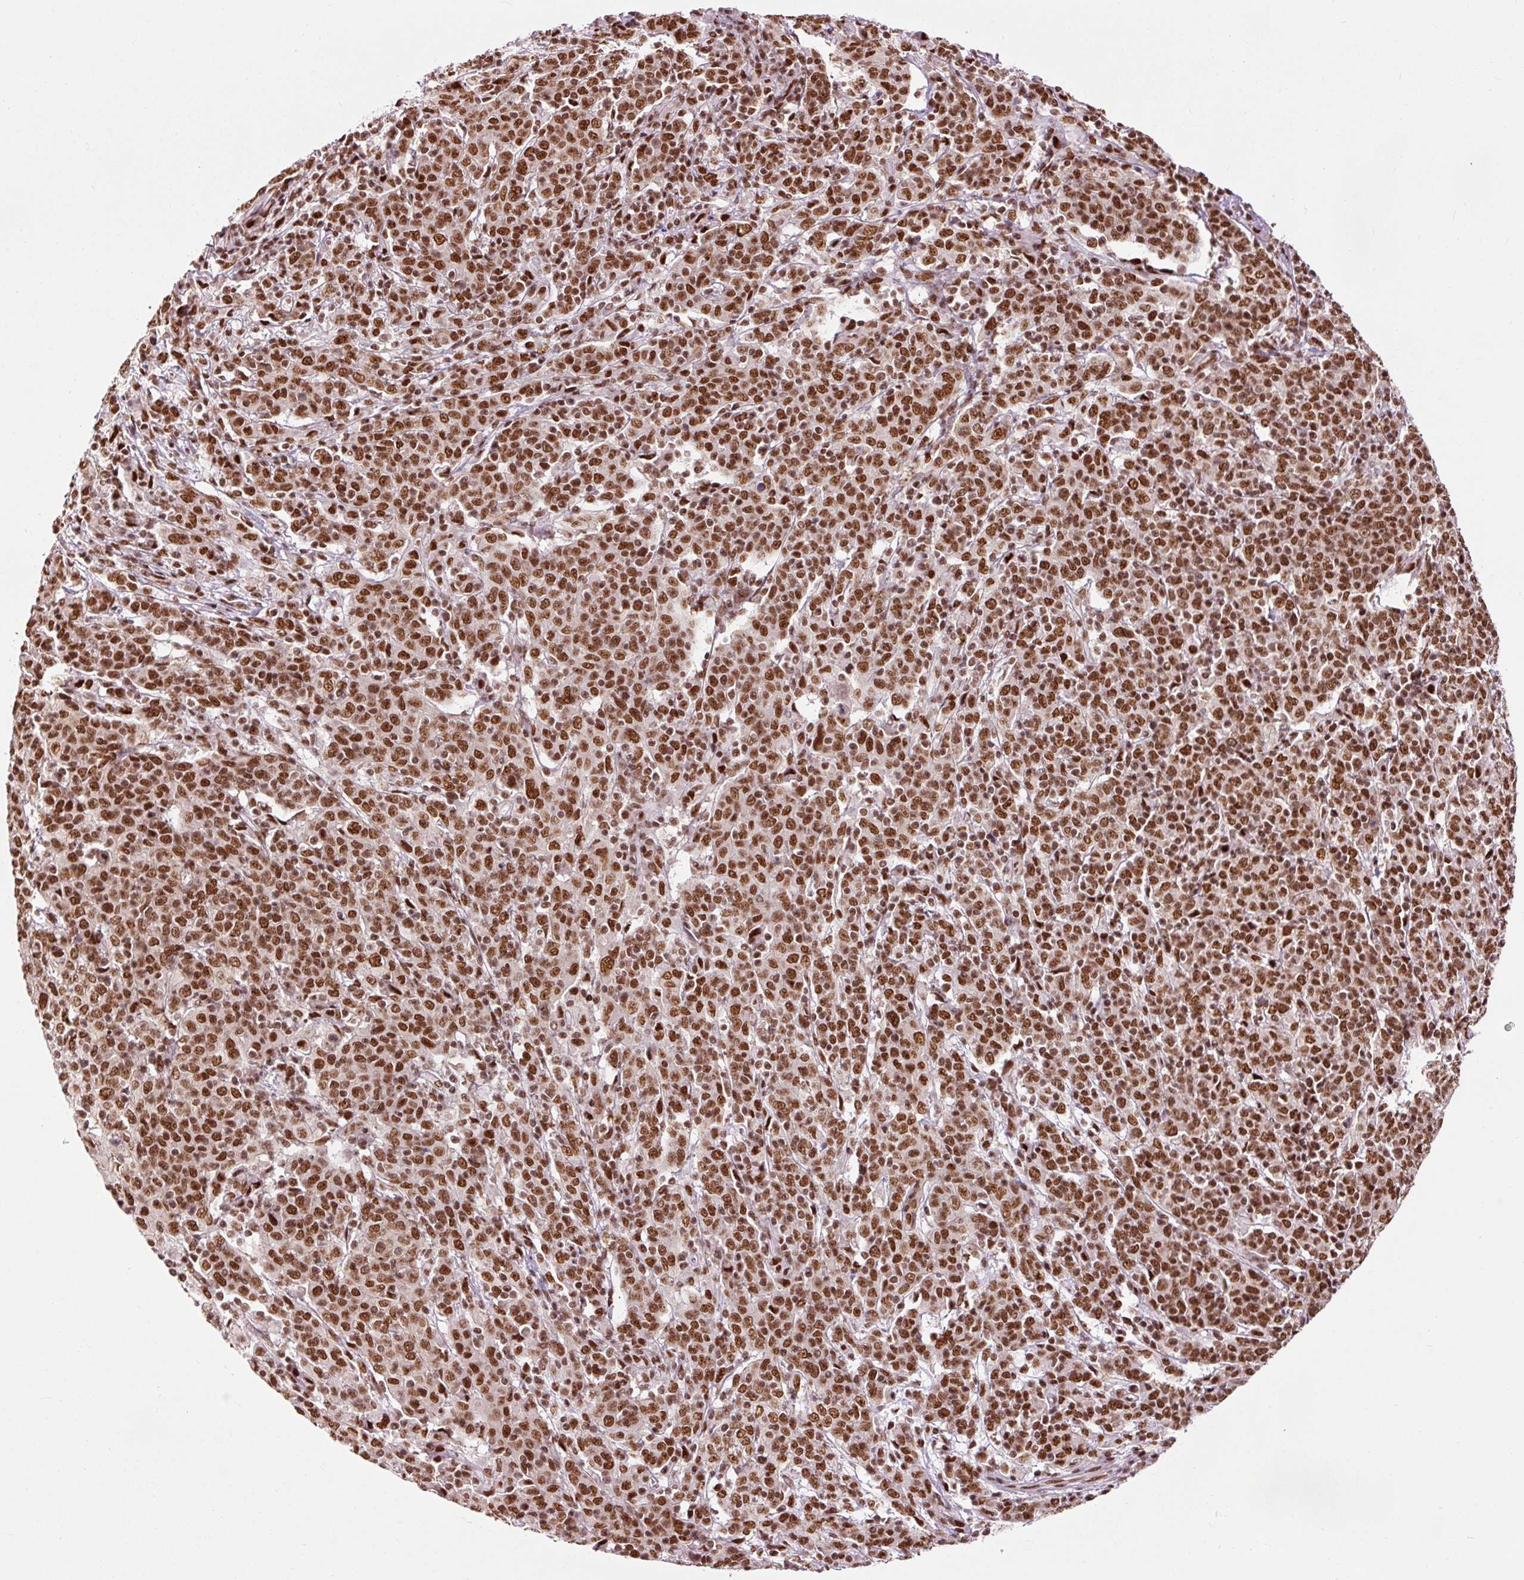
{"staining": {"intensity": "strong", "quantity": ">75%", "location": "nuclear"}, "tissue": "cervical cancer", "cell_type": "Tumor cells", "image_type": "cancer", "snomed": [{"axis": "morphology", "description": "Squamous cell carcinoma, NOS"}, {"axis": "topography", "description": "Cervix"}], "caption": "The image exhibits a brown stain indicating the presence of a protein in the nuclear of tumor cells in cervical cancer (squamous cell carcinoma). (Stains: DAB in brown, nuclei in blue, Microscopy: brightfield microscopy at high magnification).", "gene": "ZBTB44", "patient": {"sex": "female", "age": 67}}